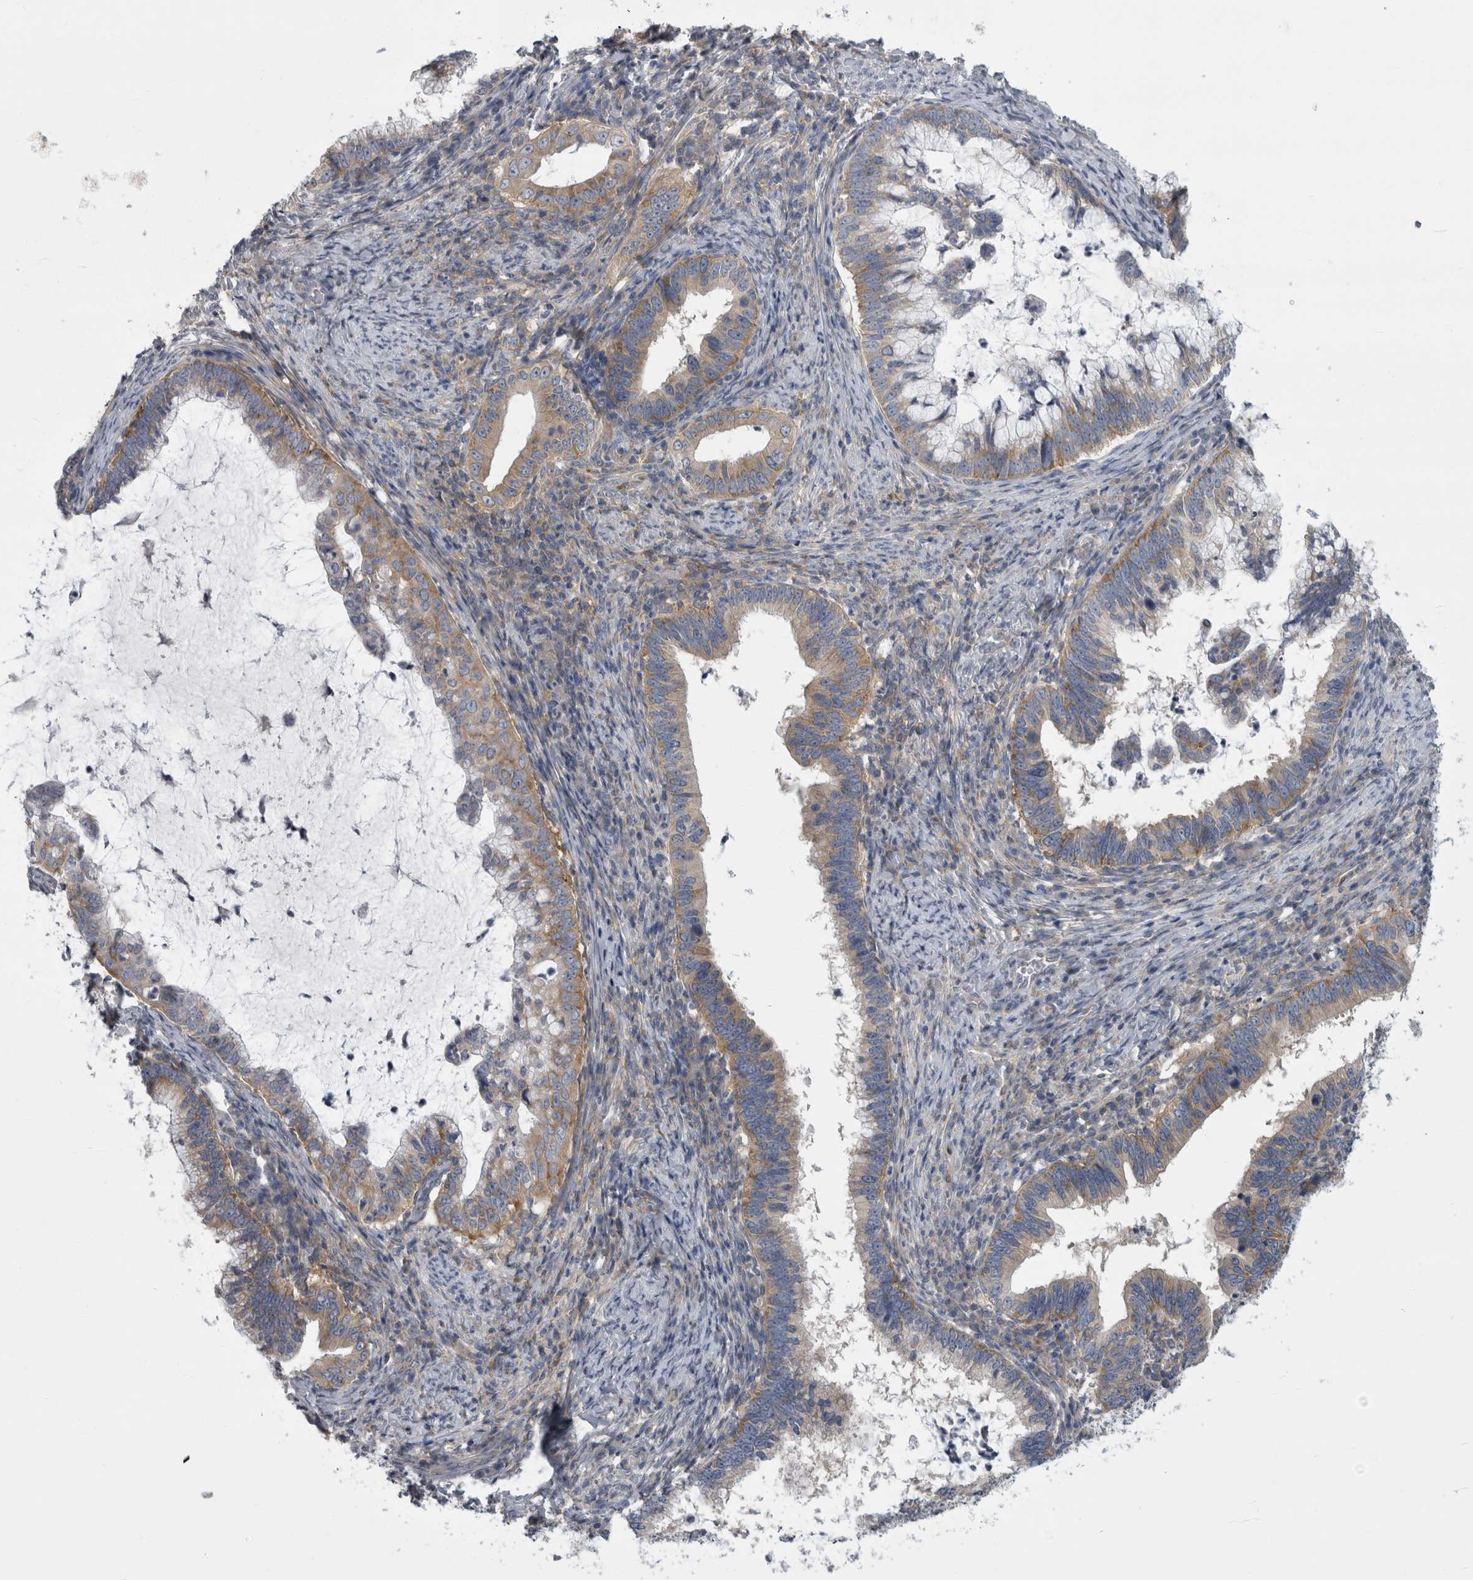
{"staining": {"intensity": "moderate", "quantity": ">75%", "location": "cytoplasmic/membranous"}, "tissue": "cervical cancer", "cell_type": "Tumor cells", "image_type": "cancer", "snomed": [{"axis": "morphology", "description": "Adenocarcinoma, NOS"}, {"axis": "topography", "description": "Cervix"}], "caption": "A medium amount of moderate cytoplasmic/membranous staining is identified in about >75% of tumor cells in cervical cancer tissue.", "gene": "PRRC2C", "patient": {"sex": "female", "age": 36}}